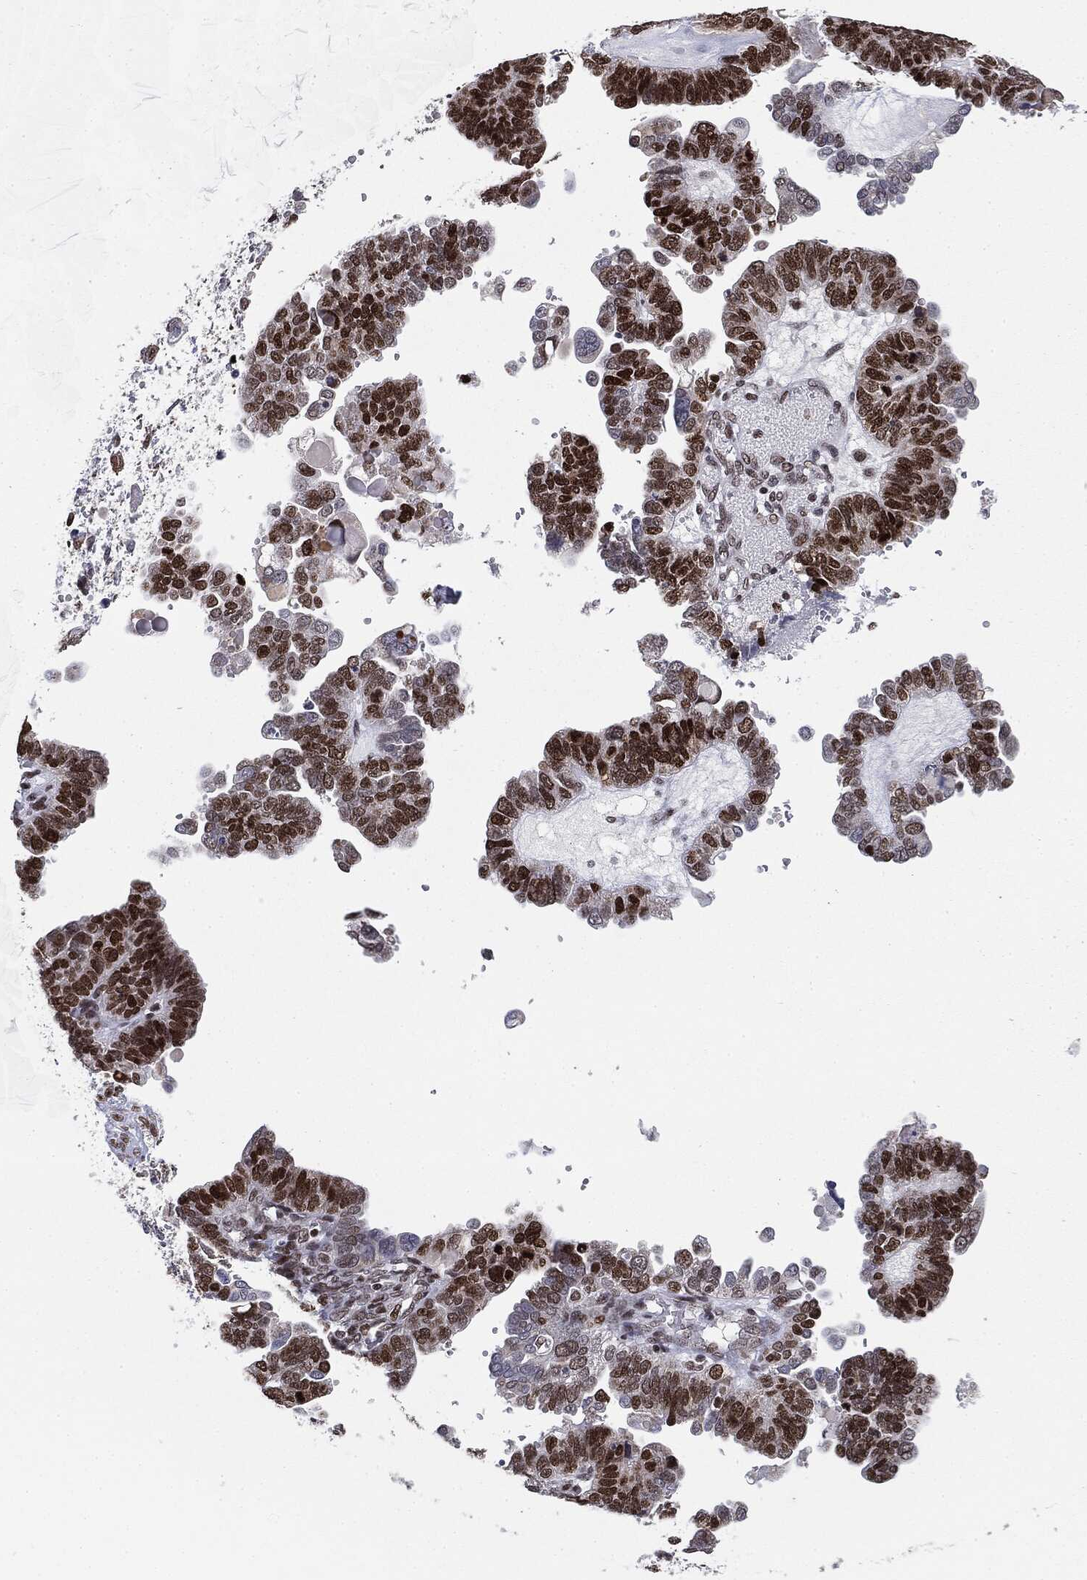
{"staining": {"intensity": "strong", "quantity": ">75%", "location": "nuclear"}, "tissue": "ovarian cancer", "cell_type": "Tumor cells", "image_type": "cancer", "snomed": [{"axis": "morphology", "description": "Cystadenocarcinoma, serous, NOS"}, {"axis": "topography", "description": "Ovary"}], "caption": "Brown immunohistochemical staining in human ovarian serous cystadenocarcinoma demonstrates strong nuclear expression in about >75% of tumor cells.", "gene": "MDC1", "patient": {"sex": "female", "age": 51}}